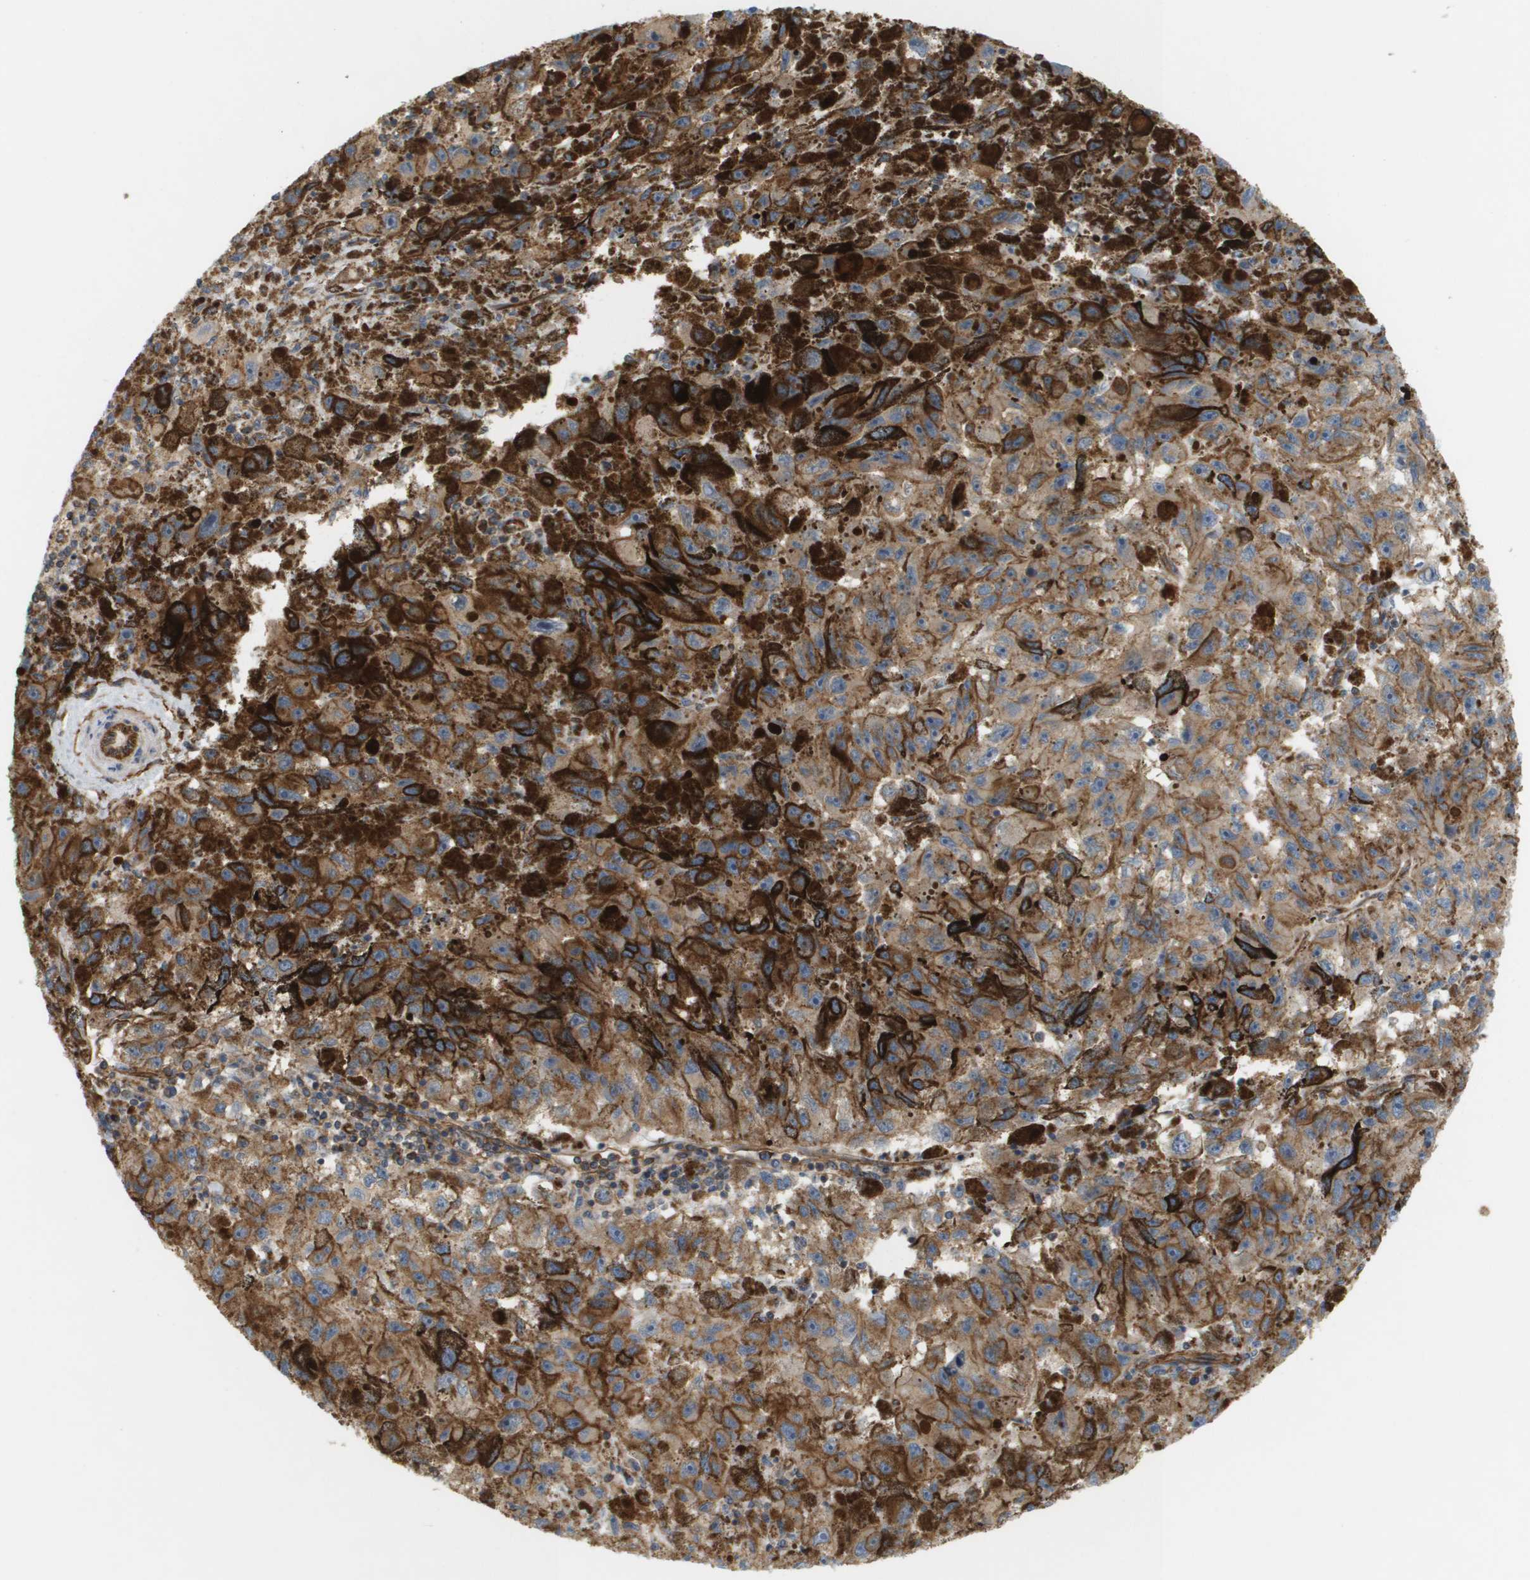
{"staining": {"intensity": "moderate", "quantity": ">75%", "location": "cytoplasmic/membranous"}, "tissue": "melanoma", "cell_type": "Tumor cells", "image_type": "cancer", "snomed": [{"axis": "morphology", "description": "Malignant melanoma, NOS"}, {"axis": "topography", "description": "Skin"}], "caption": "Immunohistochemistry image of human malignant melanoma stained for a protein (brown), which shows medium levels of moderate cytoplasmic/membranous expression in approximately >75% of tumor cells.", "gene": "SGMS2", "patient": {"sex": "female", "age": 104}}